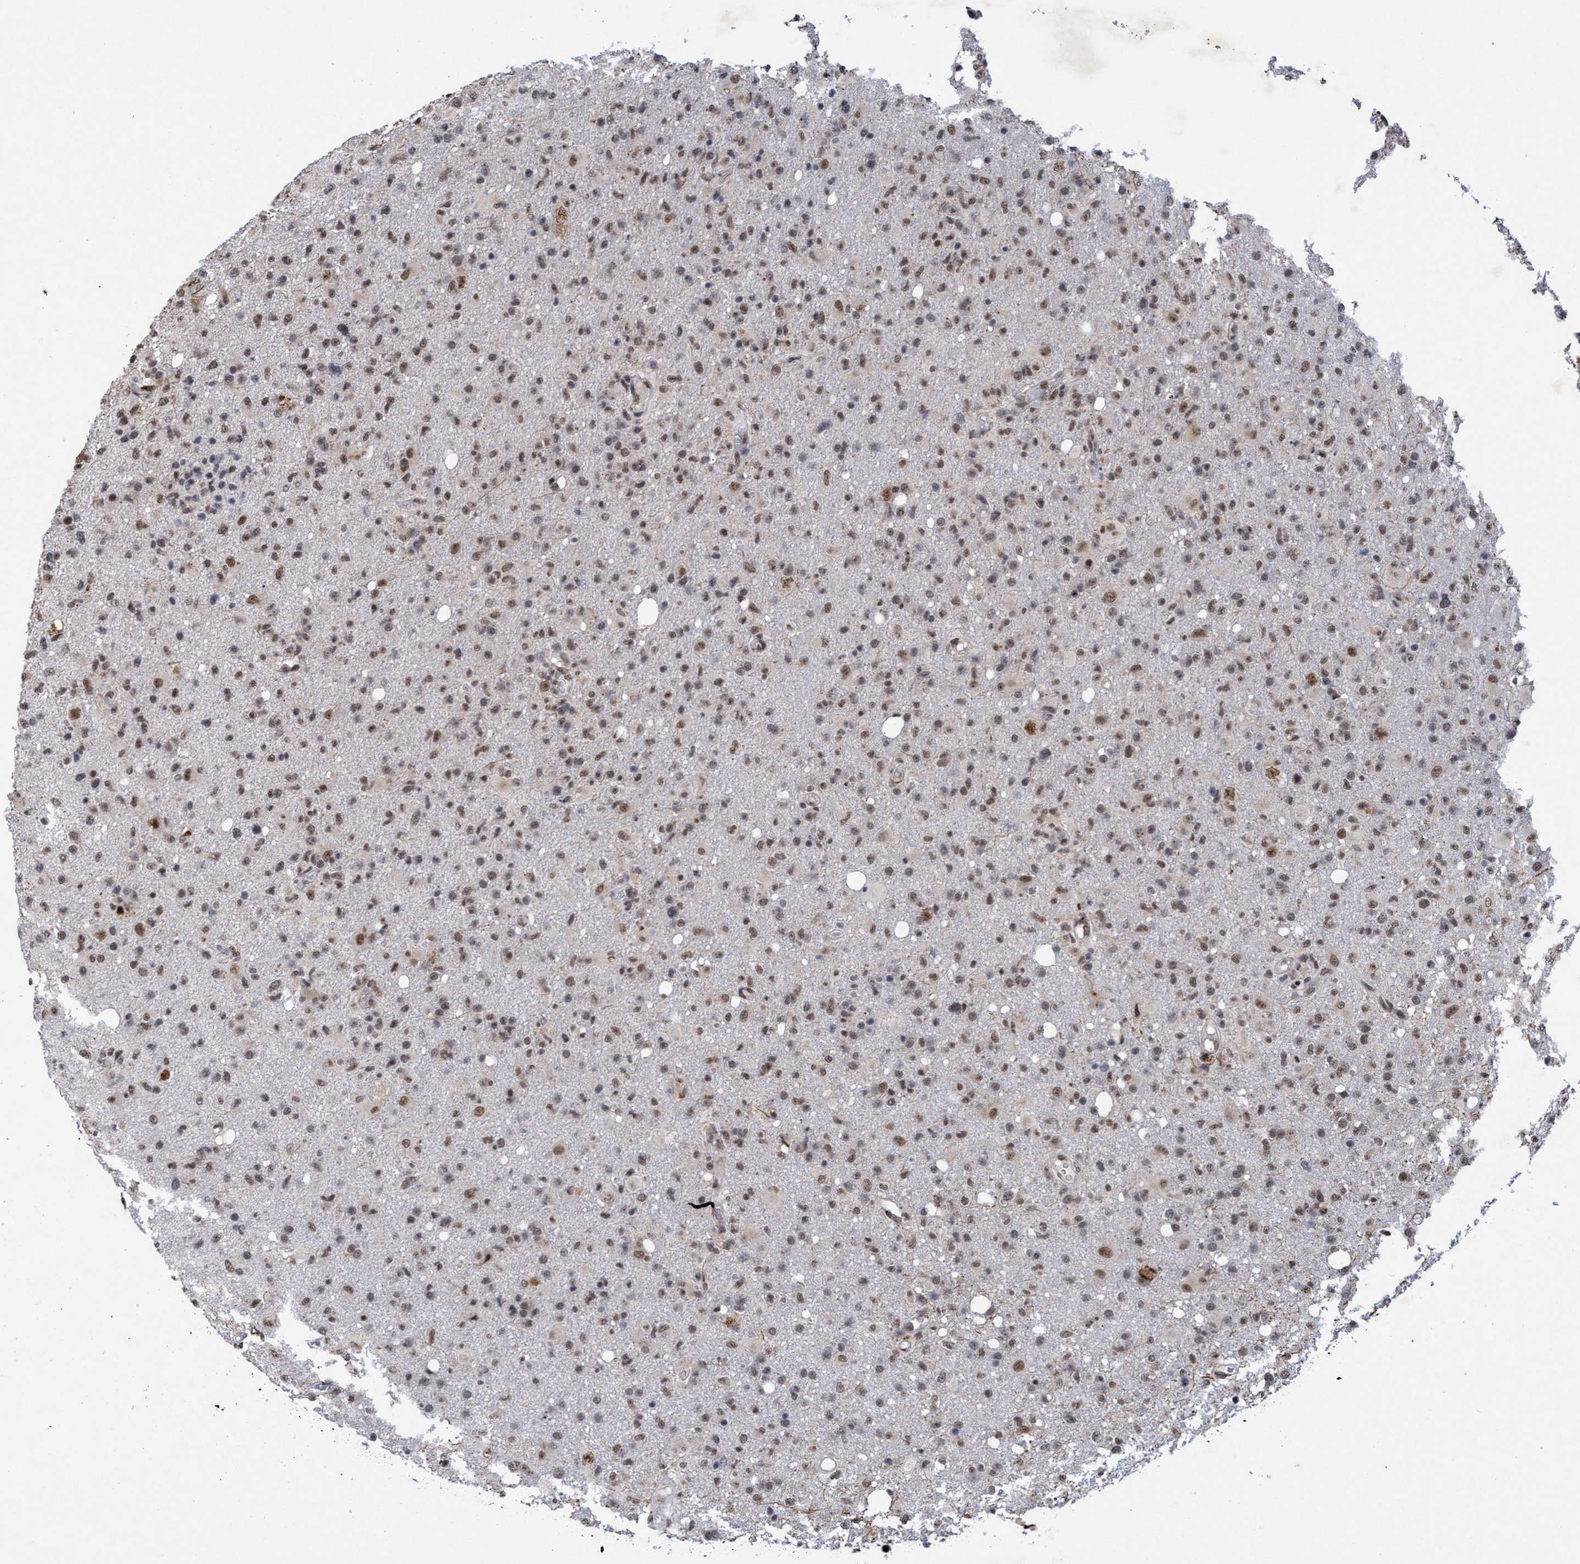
{"staining": {"intensity": "weak", "quantity": ">75%", "location": "nuclear"}, "tissue": "glioma", "cell_type": "Tumor cells", "image_type": "cancer", "snomed": [{"axis": "morphology", "description": "Glioma, malignant, High grade"}, {"axis": "topography", "description": "Brain"}], "caption": "IHC (DAB) staining of malignant glioma (high-grade) demonstrates weak nuclear protein staining in about >75% of tumor cells.", "gene": "GLT6D1", "patient": {"sex": "female", "age": 57}}